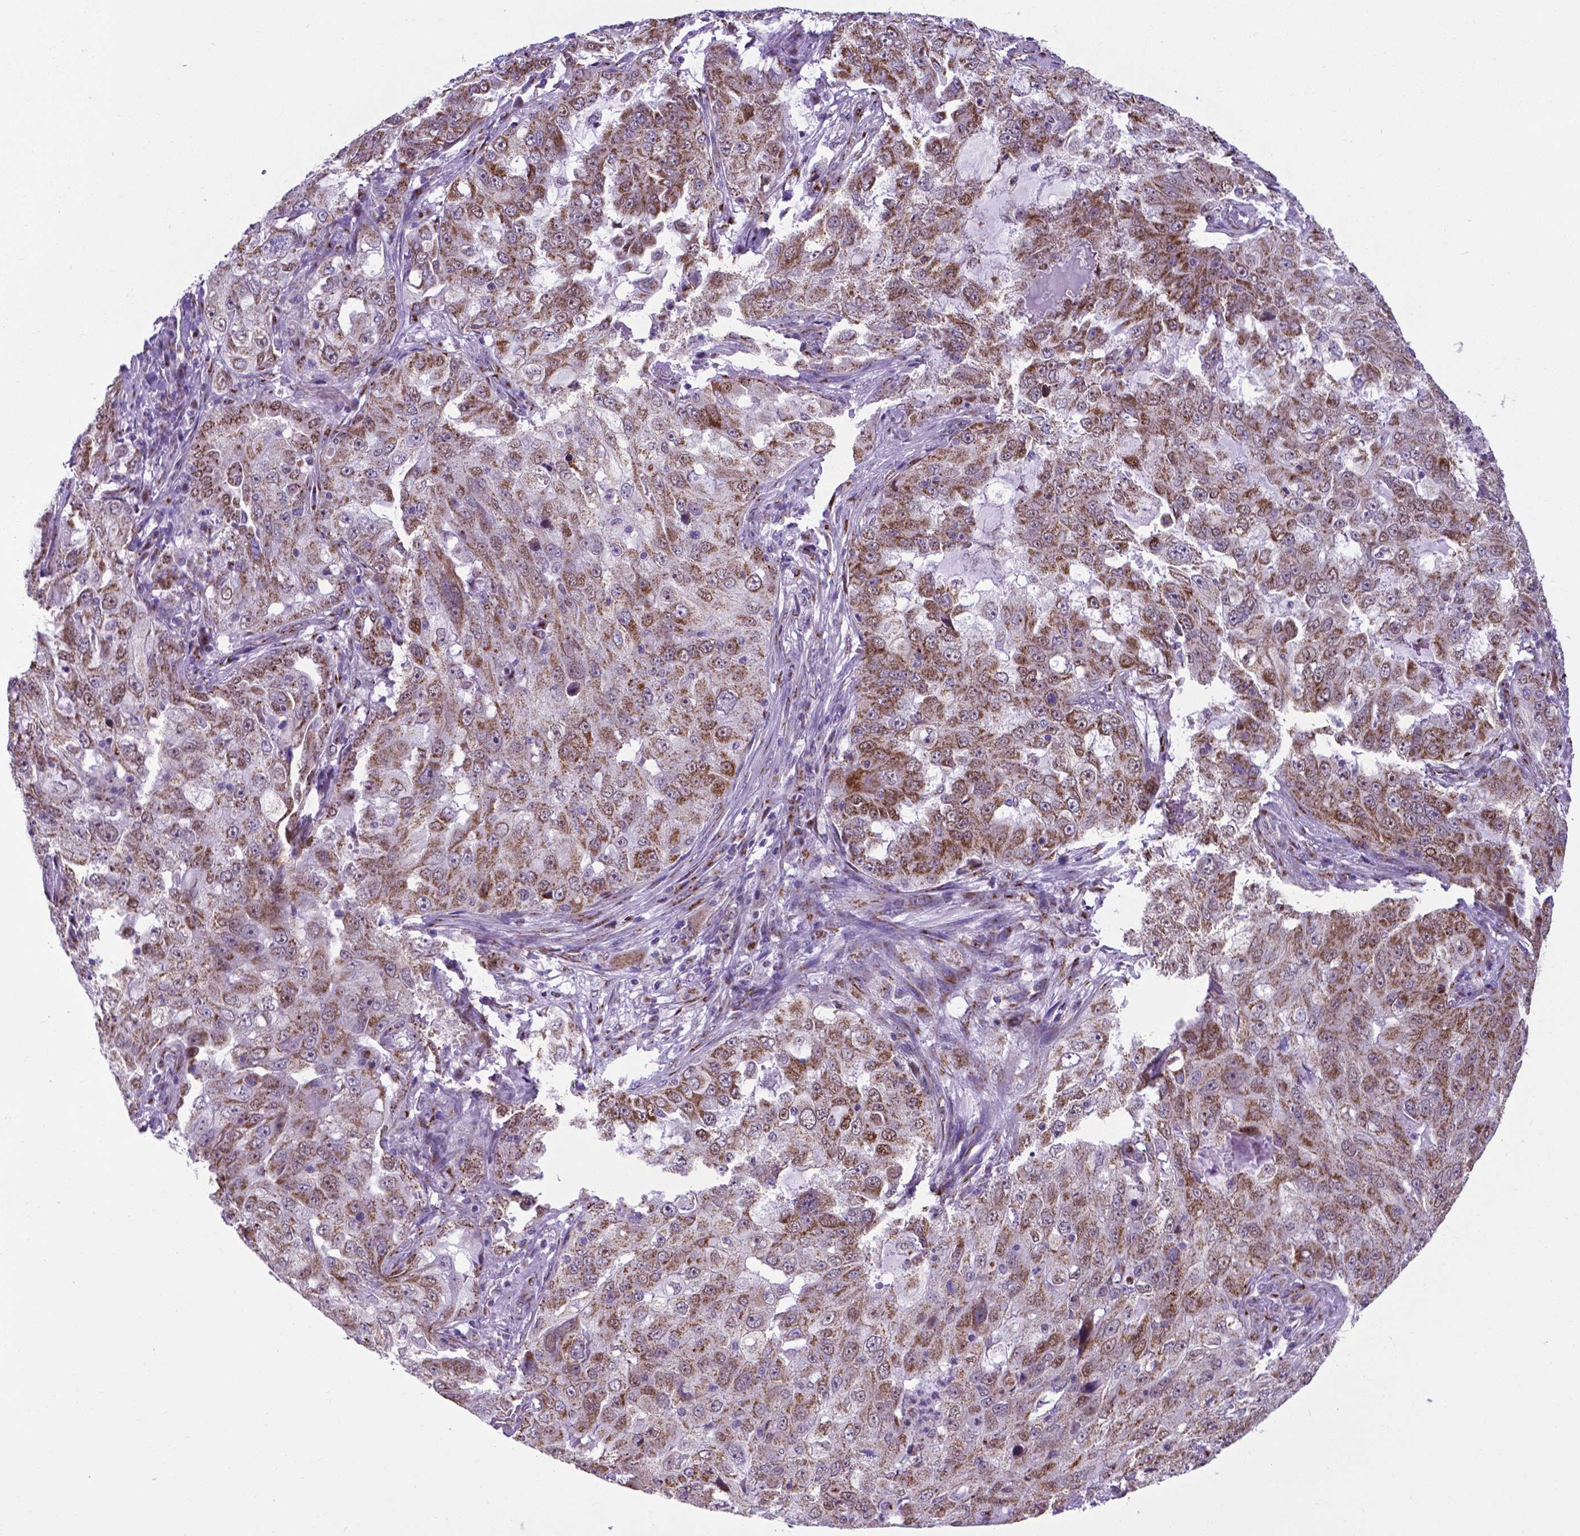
{"staining": {"intensity": "moderate", "quantity": ">75%", "location": "cytoplasmic/membranous"}, "tissue": "lung cancer", "cell_type": "Tumor cells", "image_type": "cancer", "snomed": [{"axis": "morphology", "description": "Adenocarcinoma, NOS"}, {"axis": "topography", "description": "Lung"}], "caption": "DAB immunohistochemical staining of human lung cancer (adenocarcinoma) shows moderate cytoplasmic/membranous protein expression in approximately >75% of tumor cells. The protein of interest is stained brown, and the nuclei are stained in blue (DAB IHC with brightfield microscopy, high magnification).", "gene": "MRPL10", "patient": {"sex": "female", "age": 61}}